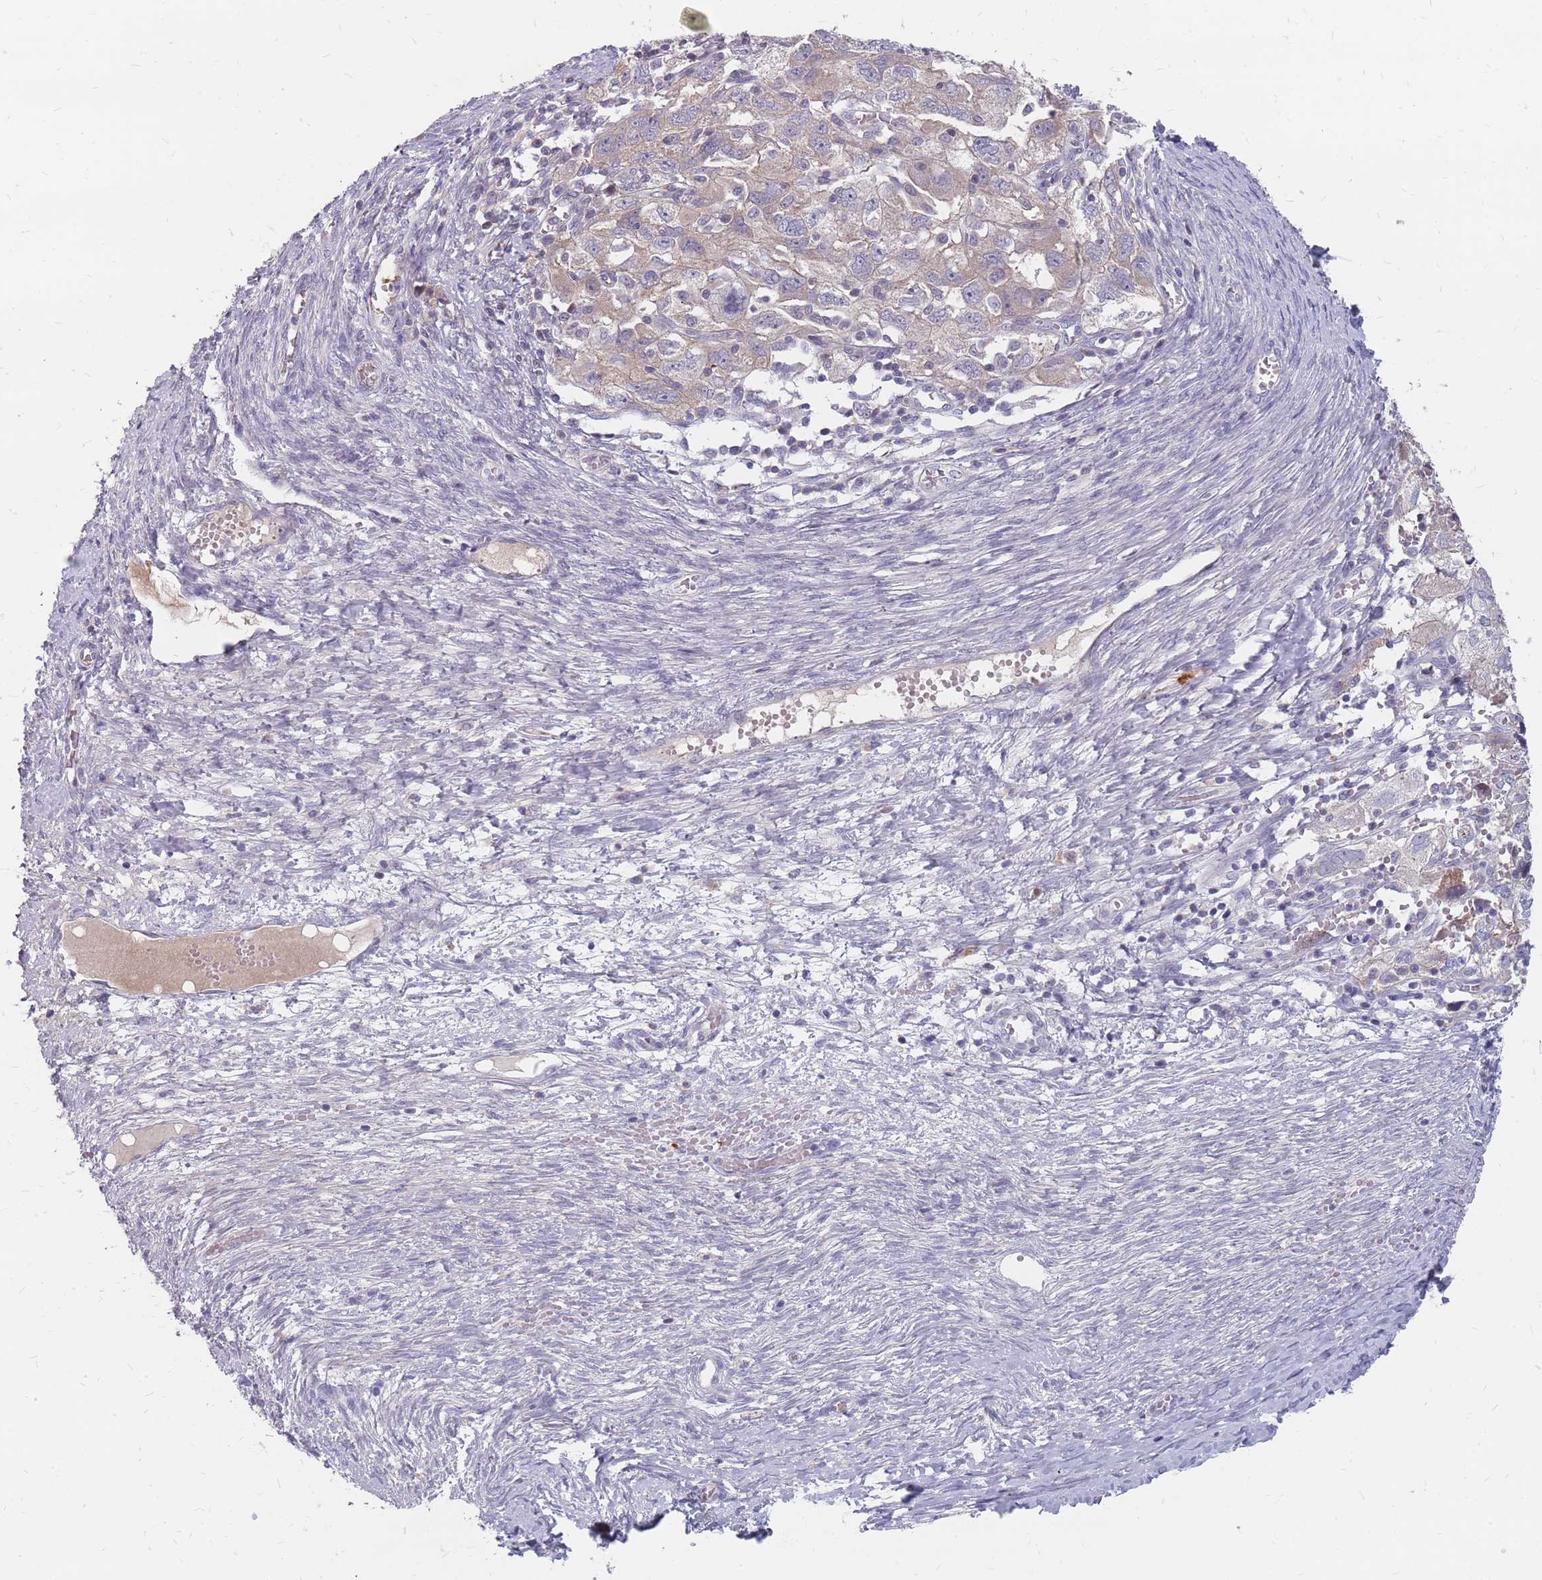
{"staining": {"intensity": "weak", "quantity": "25%-75%", "location": "cytoplasmic/membranous"}, "tissue": "ovarian cancer", "cell_type": "Tumor cells", "image_type": "cancer", "snomed": [{"axis": "morphology", "description": "Carcinoma, NOS"}, {"axis": "morphology", "description": "Cystadenocarcinoma, serous, NOS"}, {"axis": "topography", "description": "Ovary"}], "caption": "There is low levels of weak cytoplasmic/membranous positivity in tumor cells of carcinoma (ovarian), as demonstrated by immunohistochemical staining (brown color).", "gene": "CMTR2", "patient": {"sex": "female", "age": 69}}